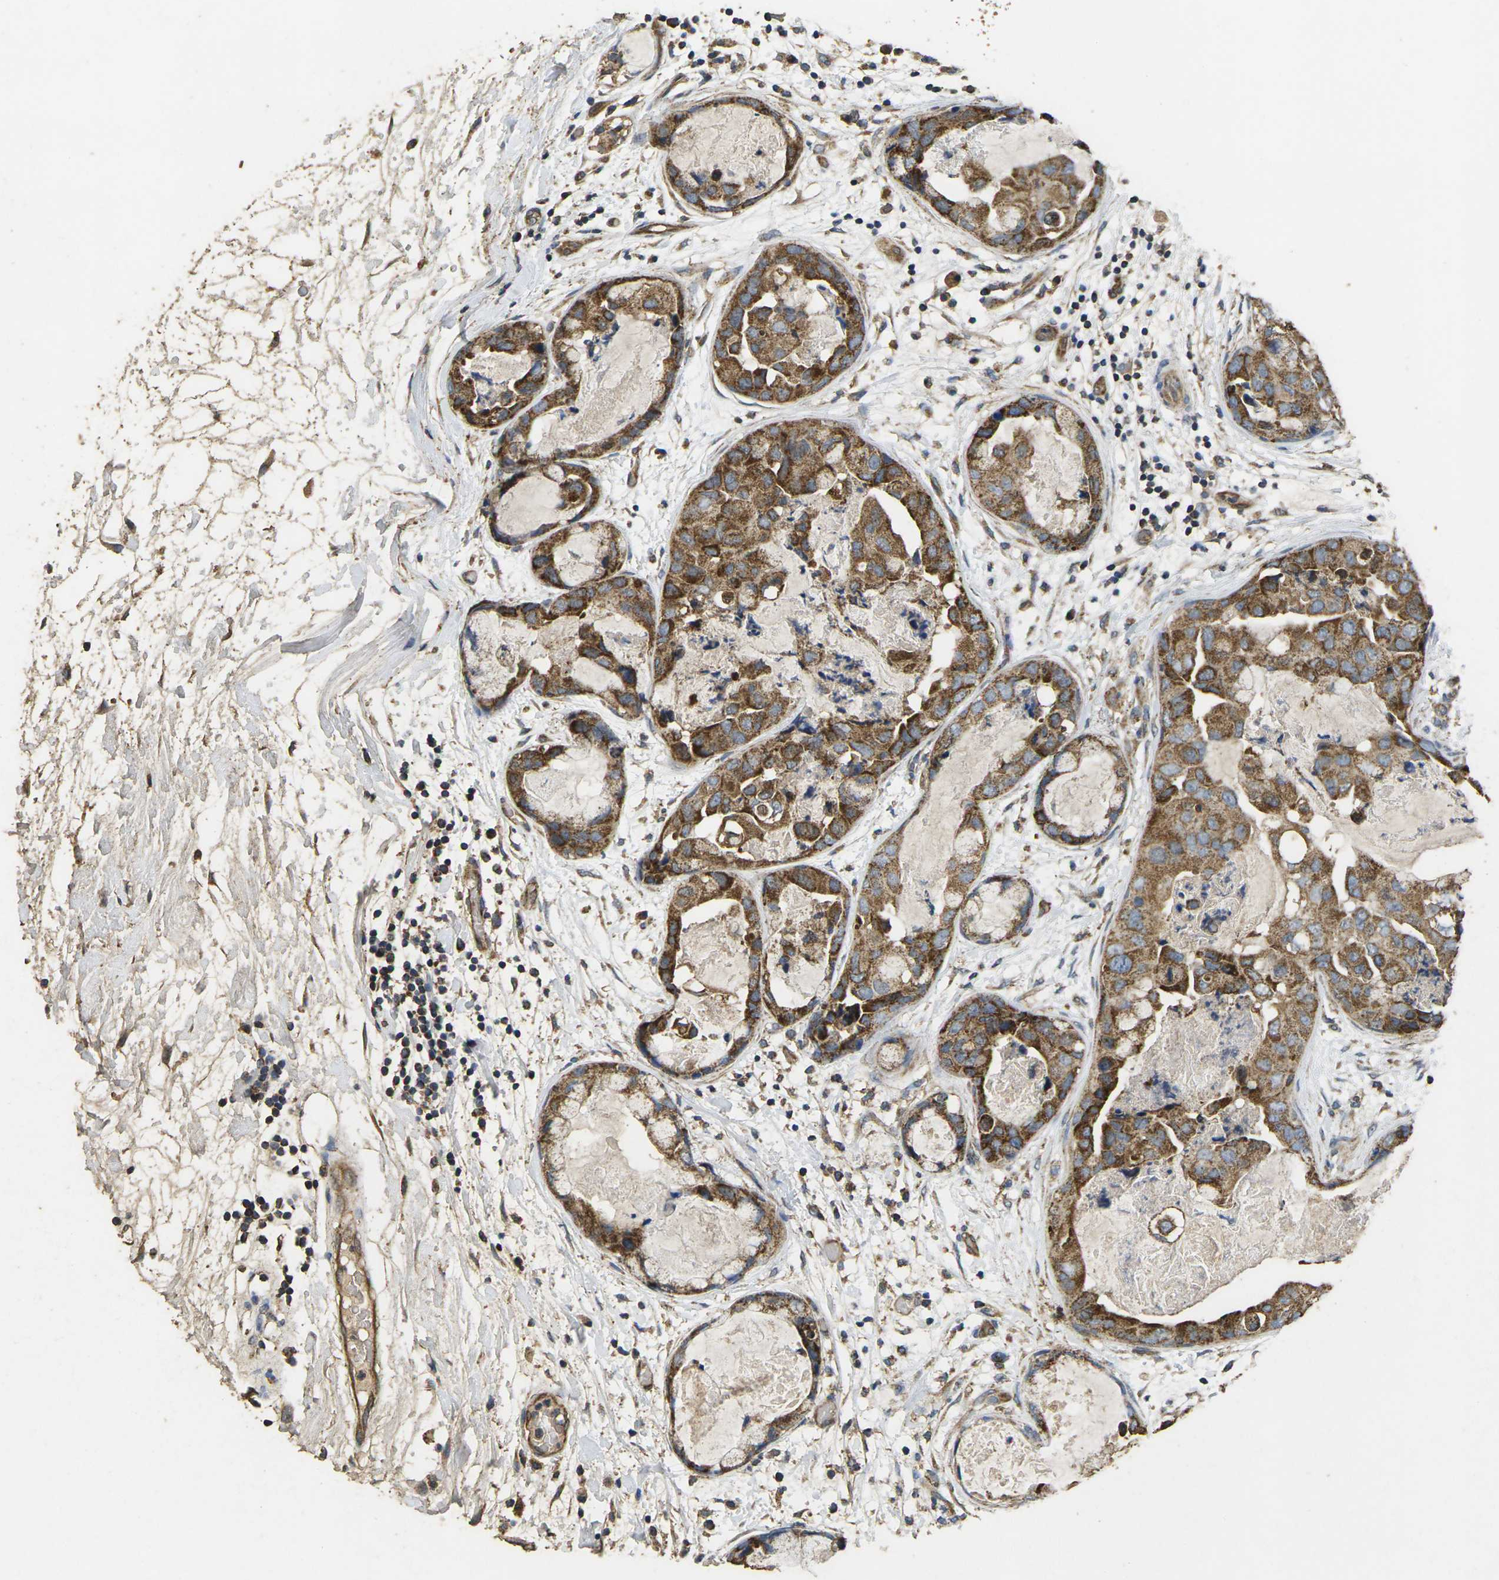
{"staining": {"intensity": "strong", "quantity": ">75%", "location": "cytoplasmic/membranous"}, "tissue": "breast cancer", "cell_type": "Tumor cells", "image_type": "cancer", "snomed": [{"axis": "morphology", "description": "Duct carcinoma"}, {"axis": "topography", "description": "Breast"}], "caption": "Brown immunohistochemical staining in human breast infiltrating ductal carcinoma displays strong cytoplasmic/membranous expression in approximately >75% of tumor cells.", "gene": "MAPK11", "patient": {"sex": "female", "age": 40}}